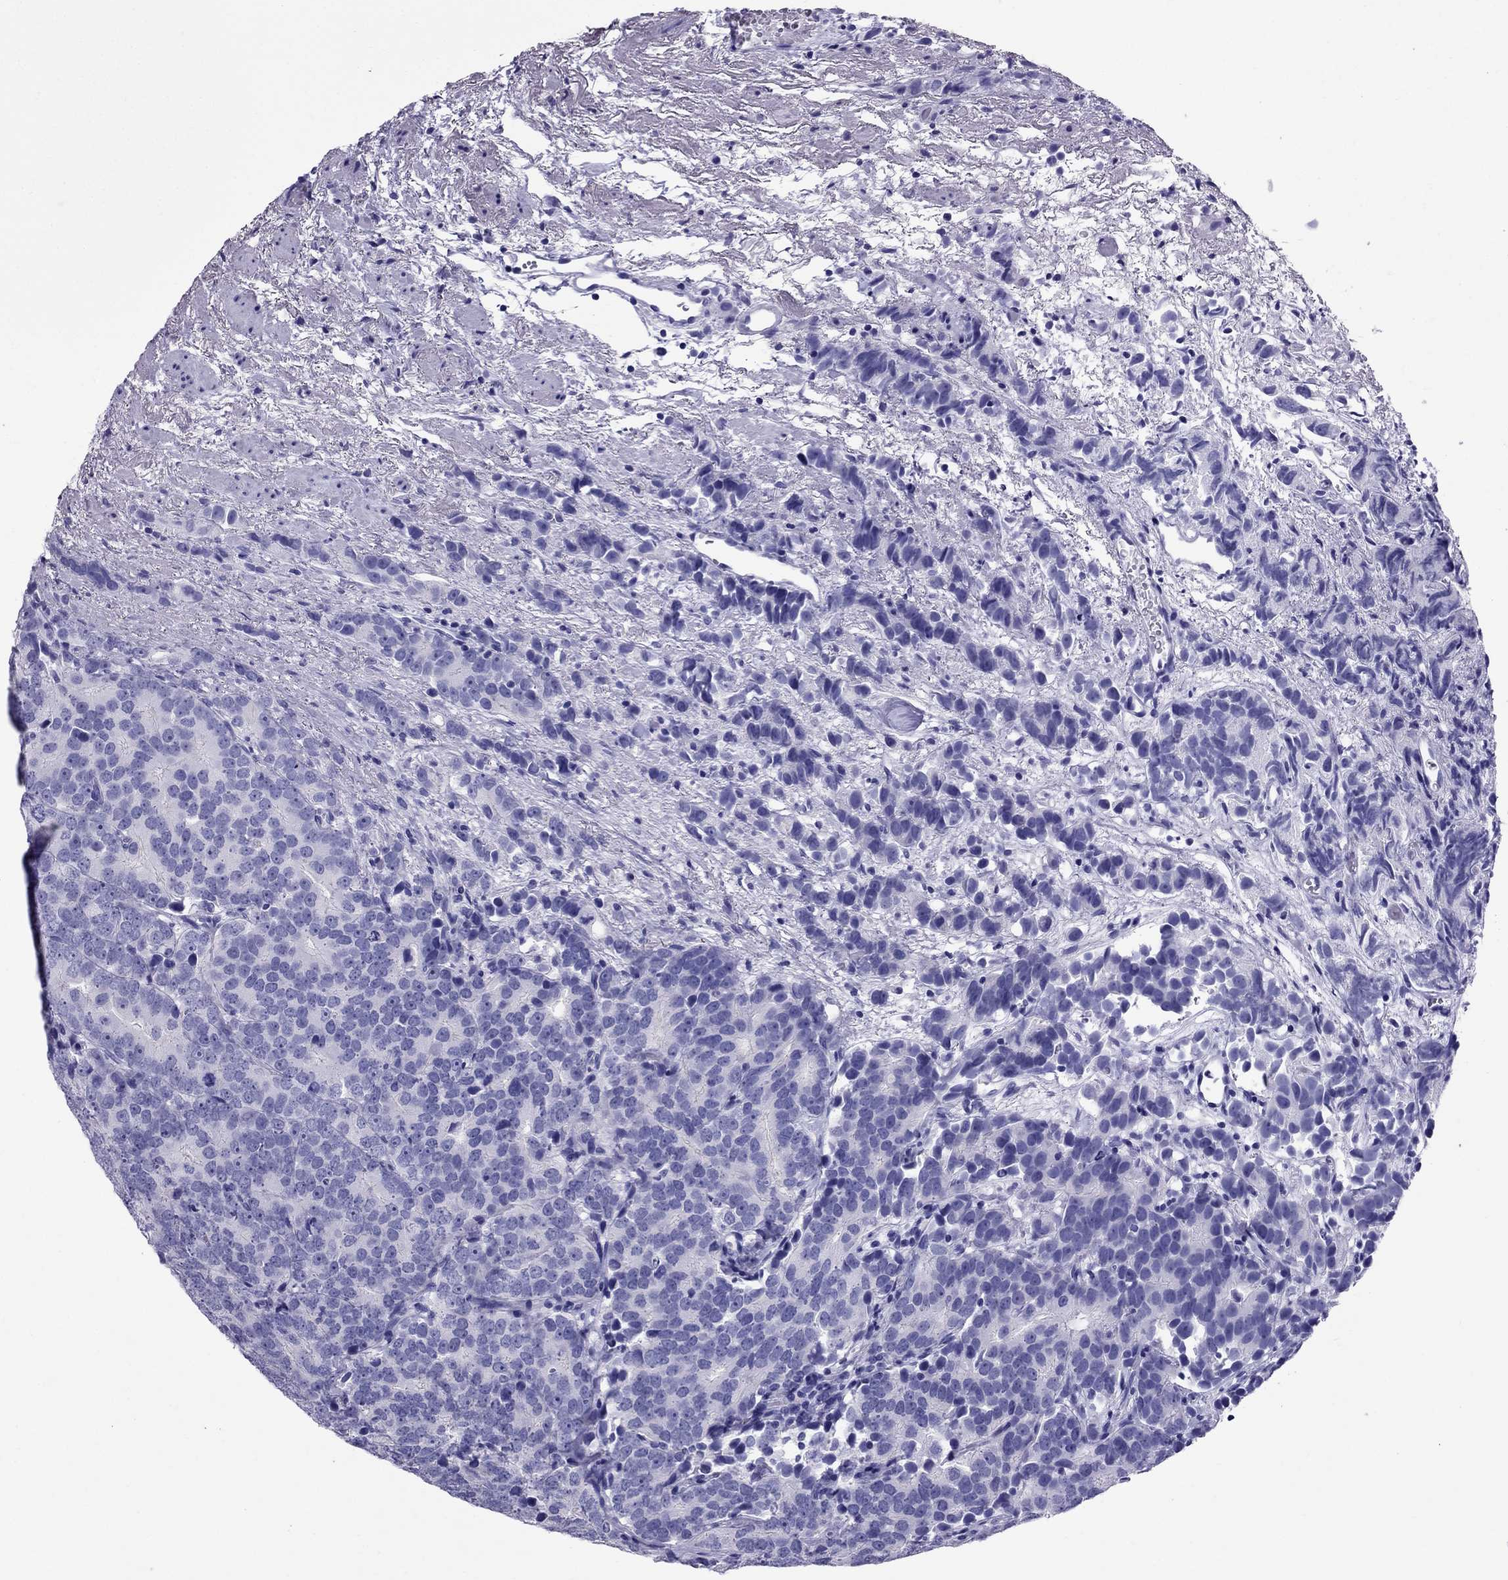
{"staining": {"intensity": "negative", "quantity": "none", "location": "none"}, "tissue": "prostate cancer", "cell_type": "Tumor cells", "image_type": "cancer", "snomed": [{"axis": "morphology", "description": "Adenocarcinoma, High grade"}, {"axis": "topography", "description": "Prostate"}], "caption": "This is a histopathology image of immunohistochemistry staining of prostate cancer, which shows no positivity in tumor cells. (IHC, brightfield microscopy, high magnification).", "gene": "AVPR1B", "patient": {"sex": "male", "age": 90}}